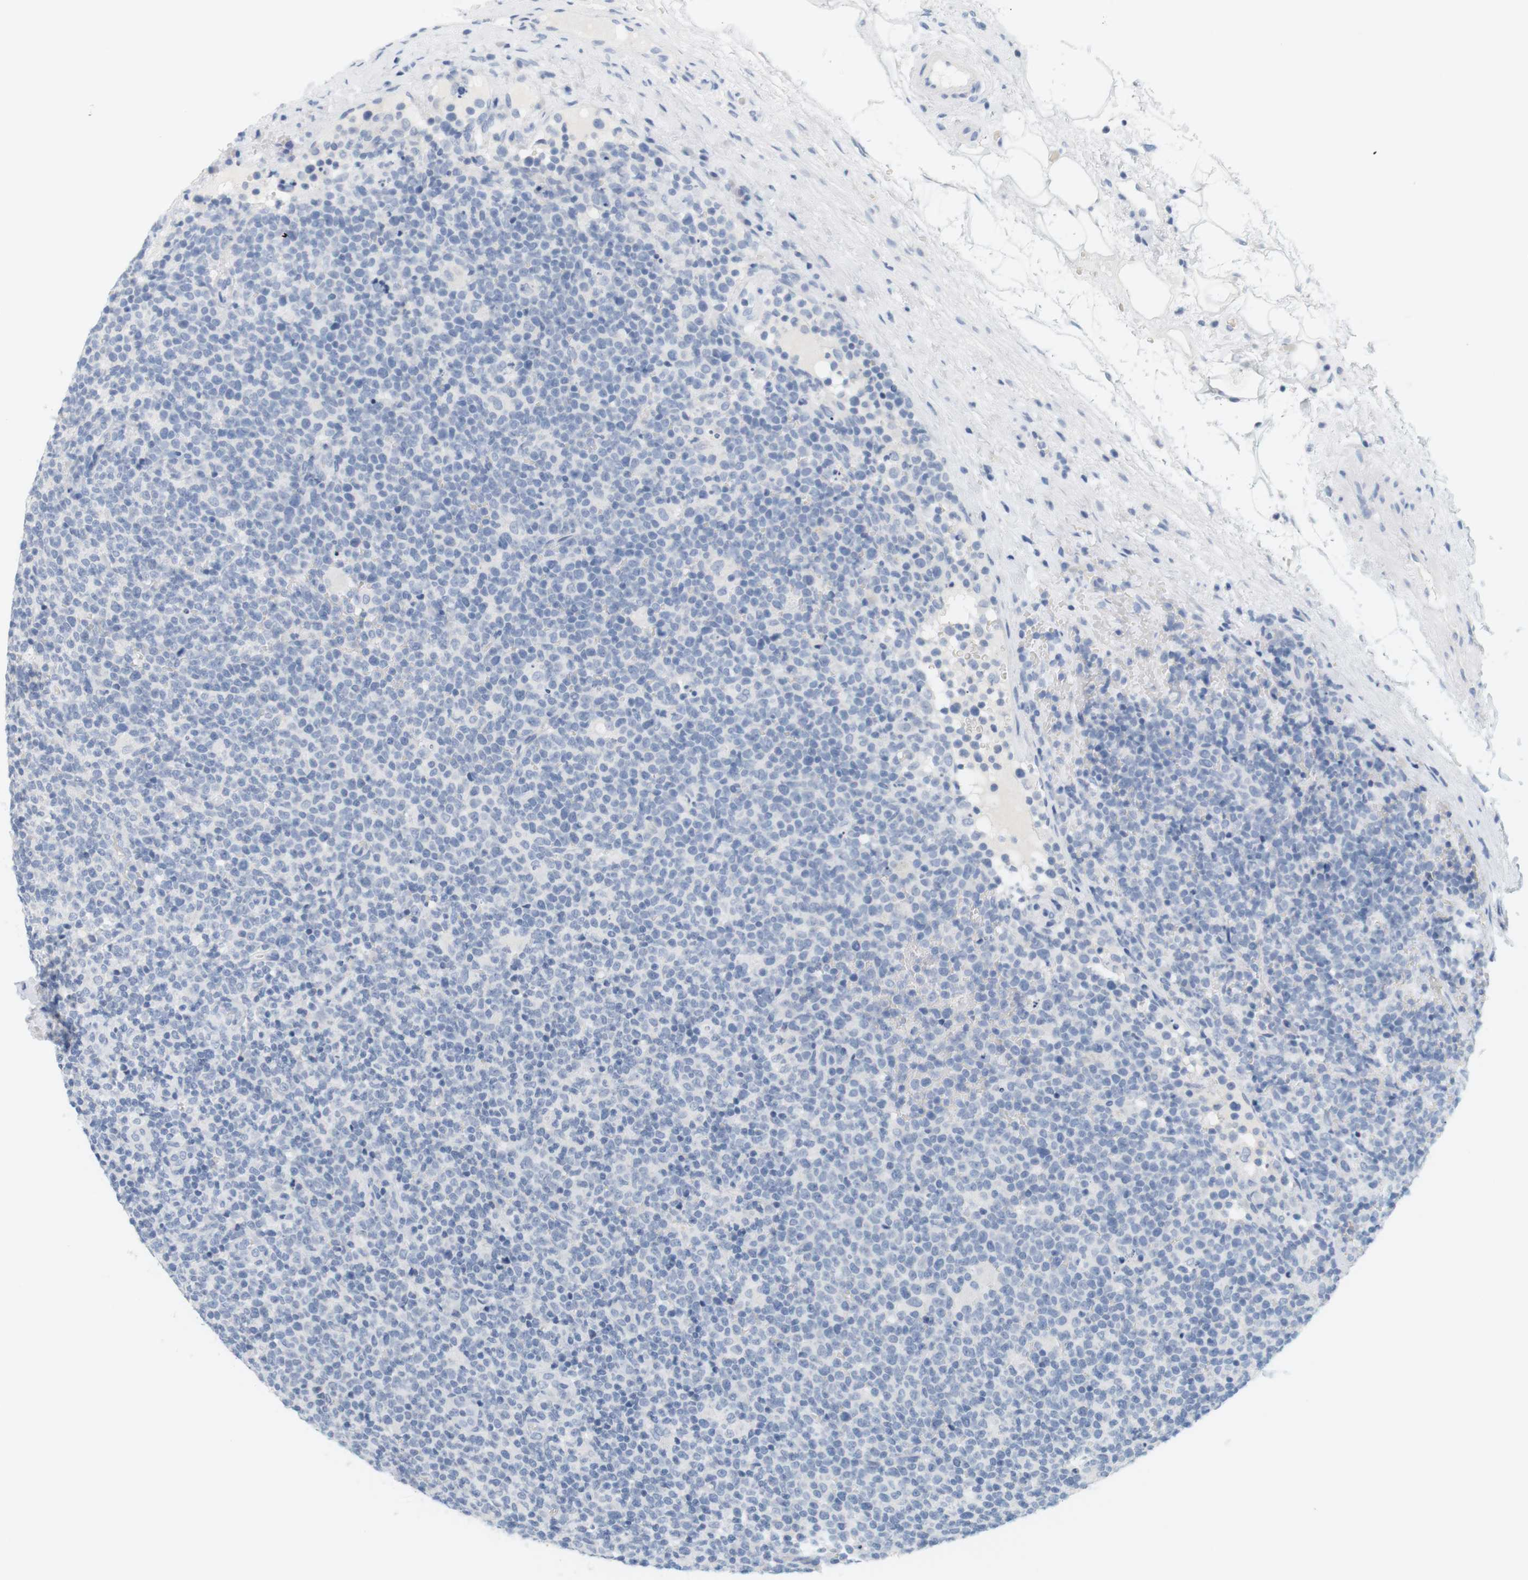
{"staining": {"intensity": "negative", "quantity": "none", "location": "none"}, "tissue": "lymphoma", "cell_type": "Tumor cells", "image_type": "cancer", "snomed": [{"axis": "morphology", "description": "Malignant lymphoma, non-Hodgkin's type, High grade"}, {"axis": "topography", "description": "Lymph node"}], "caption": "High magnification brightfield microscopy of lymphoma stained with DAB (3,3'-diaminobenzidine) (brown) and counterstained with hematoxylin (blue): tumor cells show no significant expression.", "gene": "OPRM1", "patient": {"sex": "male", "age": 61}}